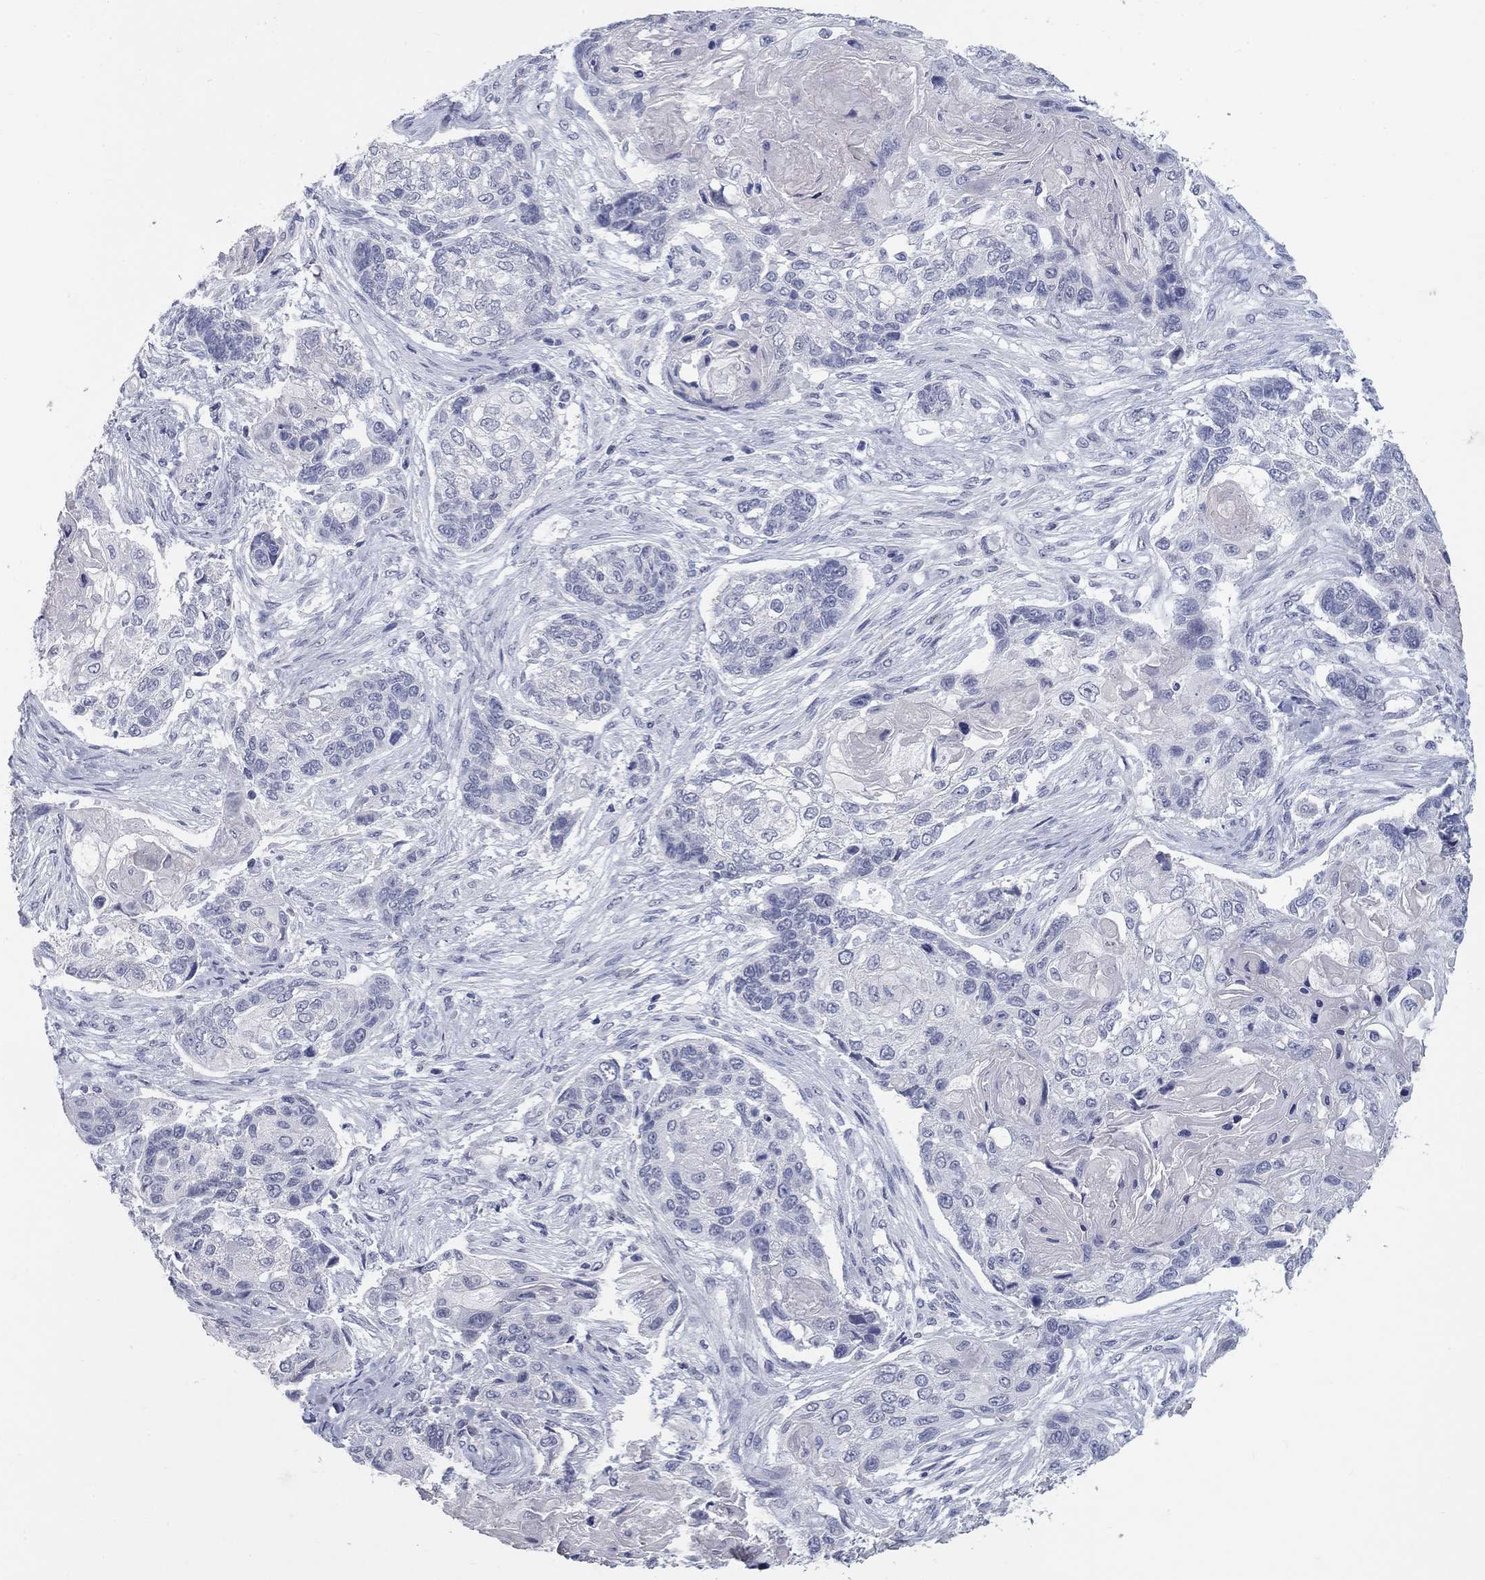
{"staining": {"intensity": "negative", "quantity": "none", "location": "none"}, "tissue": "lung cancer", "cell_type": "Tumor cells", "image_type": "cancer", "snomed": [{"axis": "morphology", "description": "Normal tissue, NOS"}, {"axis": "morphology", "description": "Squamous cell carcinoma, NOS"}, {"axis": "topography", "description": "Bronchus"}, {"axis": "topography", "description": "Lung"}], "caption": "Immunohistochemistry photomicrograph of squamous cell carcinoma (lung) stained for a protein (brown), which shows no positivity in tumor cells.", "gene": "ELAVL4", "patient": {"sex": "male", "age": 69}}